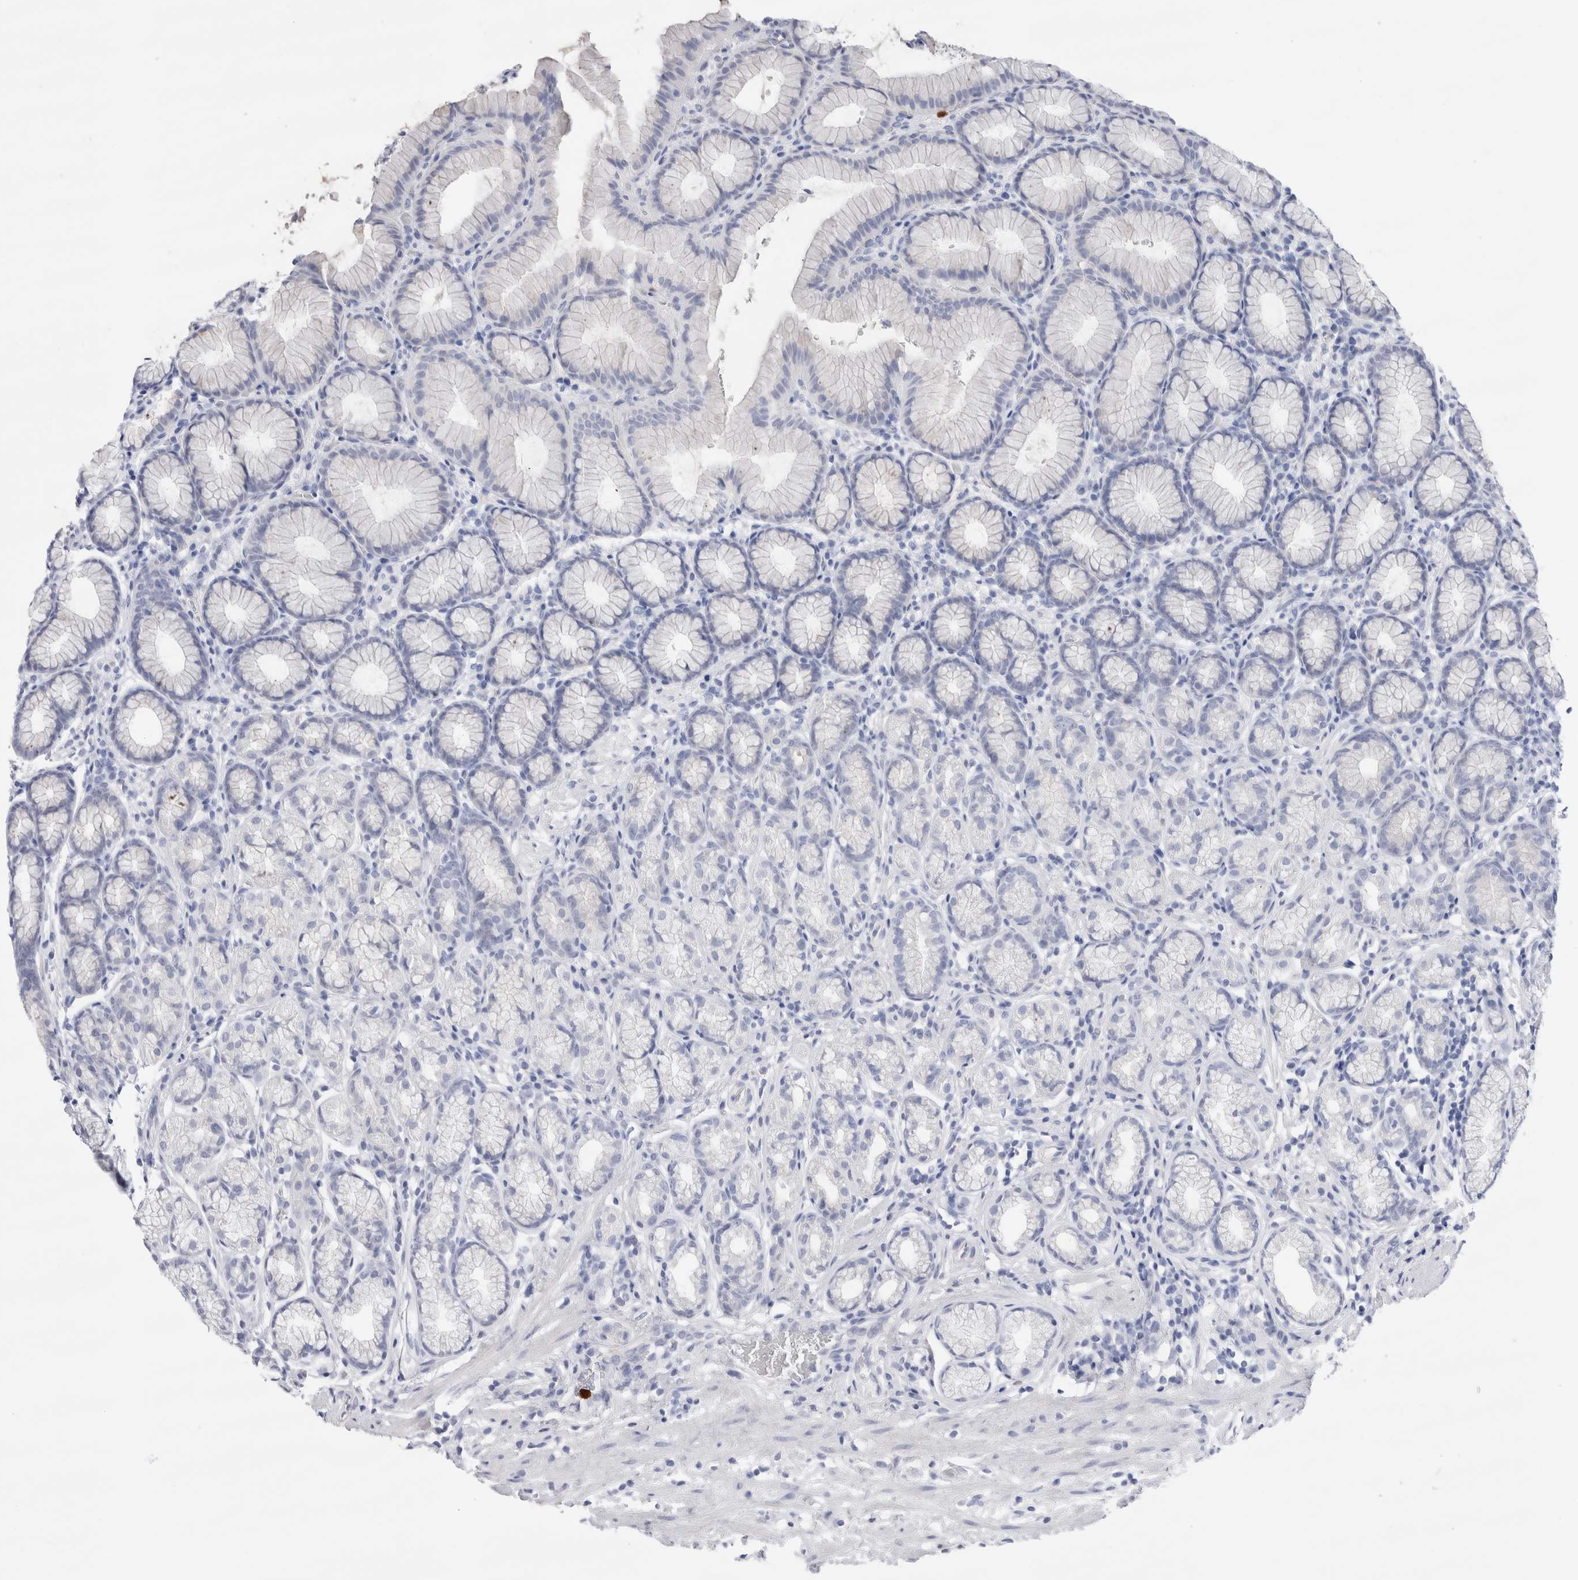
{"staining": {"intensity": "negative", "quantity": "none", "location": "none"}, "tissue": "stomach", "cell_type": "Glandular cells", "image_type": "normal", "snomed": [{"axis": "morphology", "description": "Normal tissue, NOS"}, {"axis": "topography", "description": "Stomach"}], "caption": "IHC photomicrograph of benign human stomach stained for a protein (brown), which displays no expression in glandular cells.", "gene": "SLC10A5", "patient": {"sex": "male", "age": 42}}